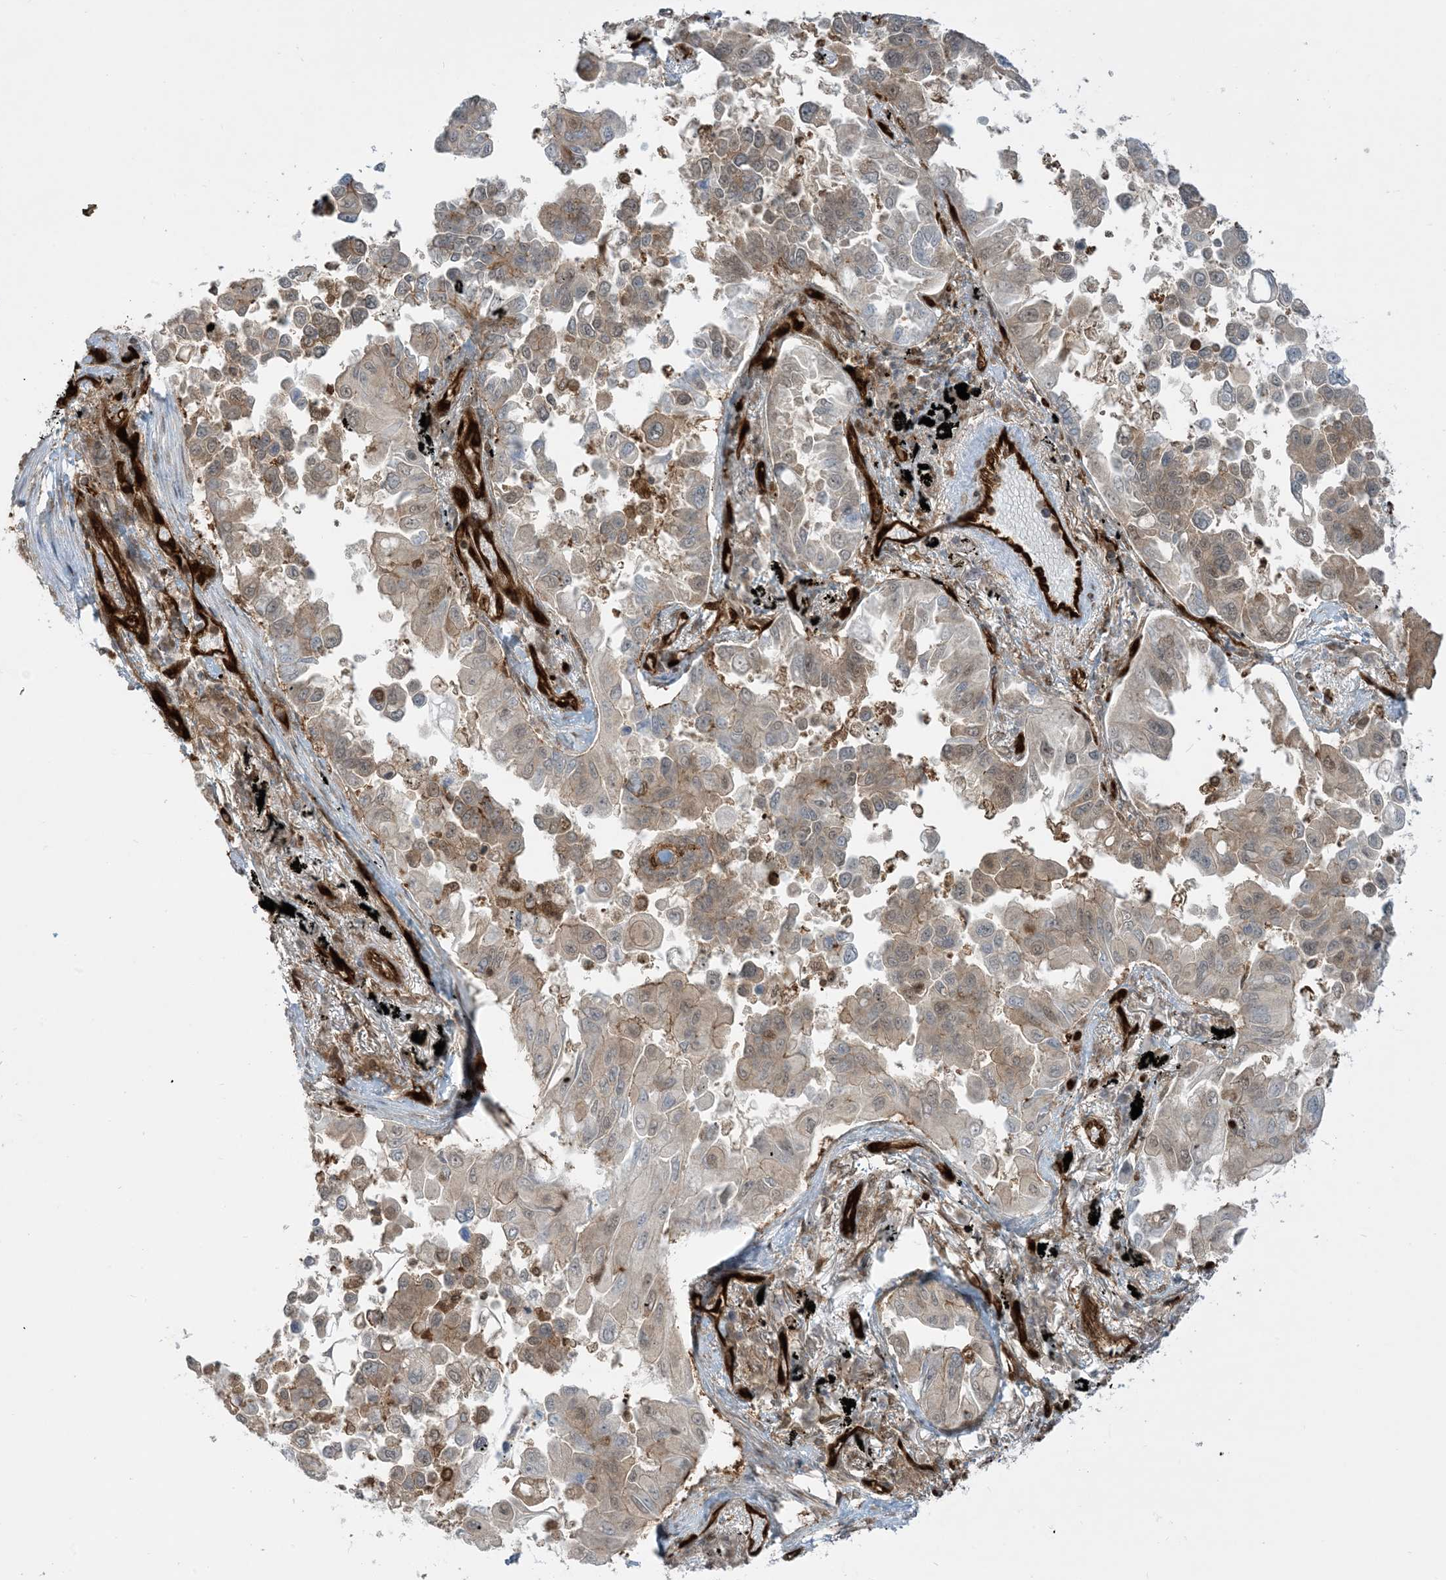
{"staining": {"intensity": "moderate", "quantity": ">75%", "location": "cytoplasmic/membranous"}, "tissue": "lung cancer", "cell_type": "Tumor cells", "image_type": "cancer", "snomed": [{"axis": "morphology", "description": "Adenocarcinoma, NOS"}, {"axis": "topography", "description": "Lung"}], "caption": "Lung cancer (adenocarcinoma) was stained to show a protein in brown. There is medium levels of moderate cytoplasmic/membranous expression in approximately >75% of tumor cells.", "gene": "PPM1F", "patient": {"sex": "female", "age": 67}}